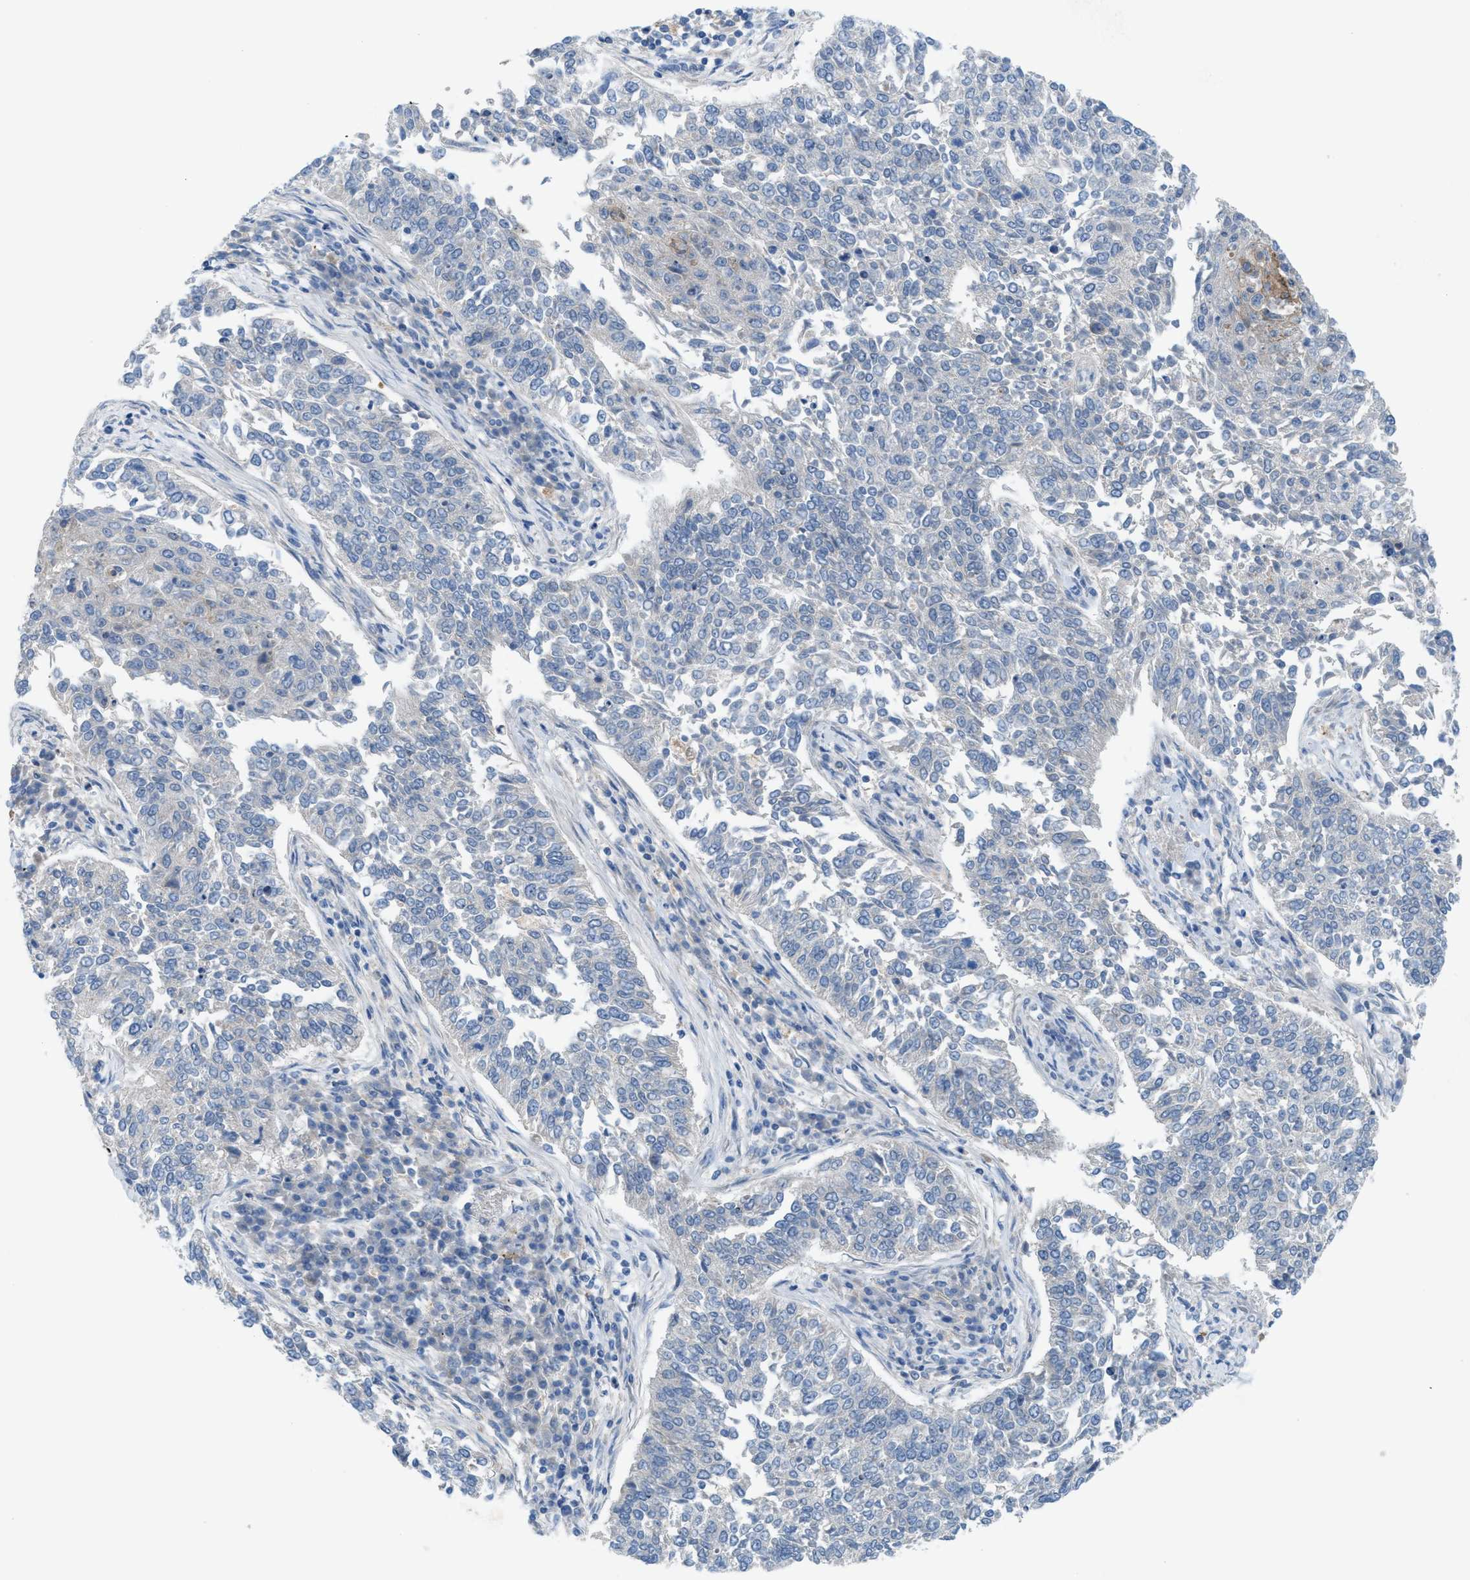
{"staining": {"intensity": "negative", "quantity": "none", "location": "none"}, "tissue": "lung cancer", "cell_type": "Tumor cells", "image_type": "cancer", "snomed": [{"axis": "morphology", "description": "Normal tissue, NOS"}, {"axis": "morphology", "description": "Squamous cell carcinoma, NOS"}, {"axis": "topography", "description": "Cartilage tissue"}, {"axis": "topography", "description": "Bronchus"}, {"axis": "topography", "description": "Lung"}], "caption": "Immunohistochemistry micrograph of neoplastic tissue: human lung cancer stained with DAB (3,3'-diaminobenzidine) displays no significant protein staining in tumor cells.", "gene": "PPM1D", "patient": {"sex": "female", "age": 49}}